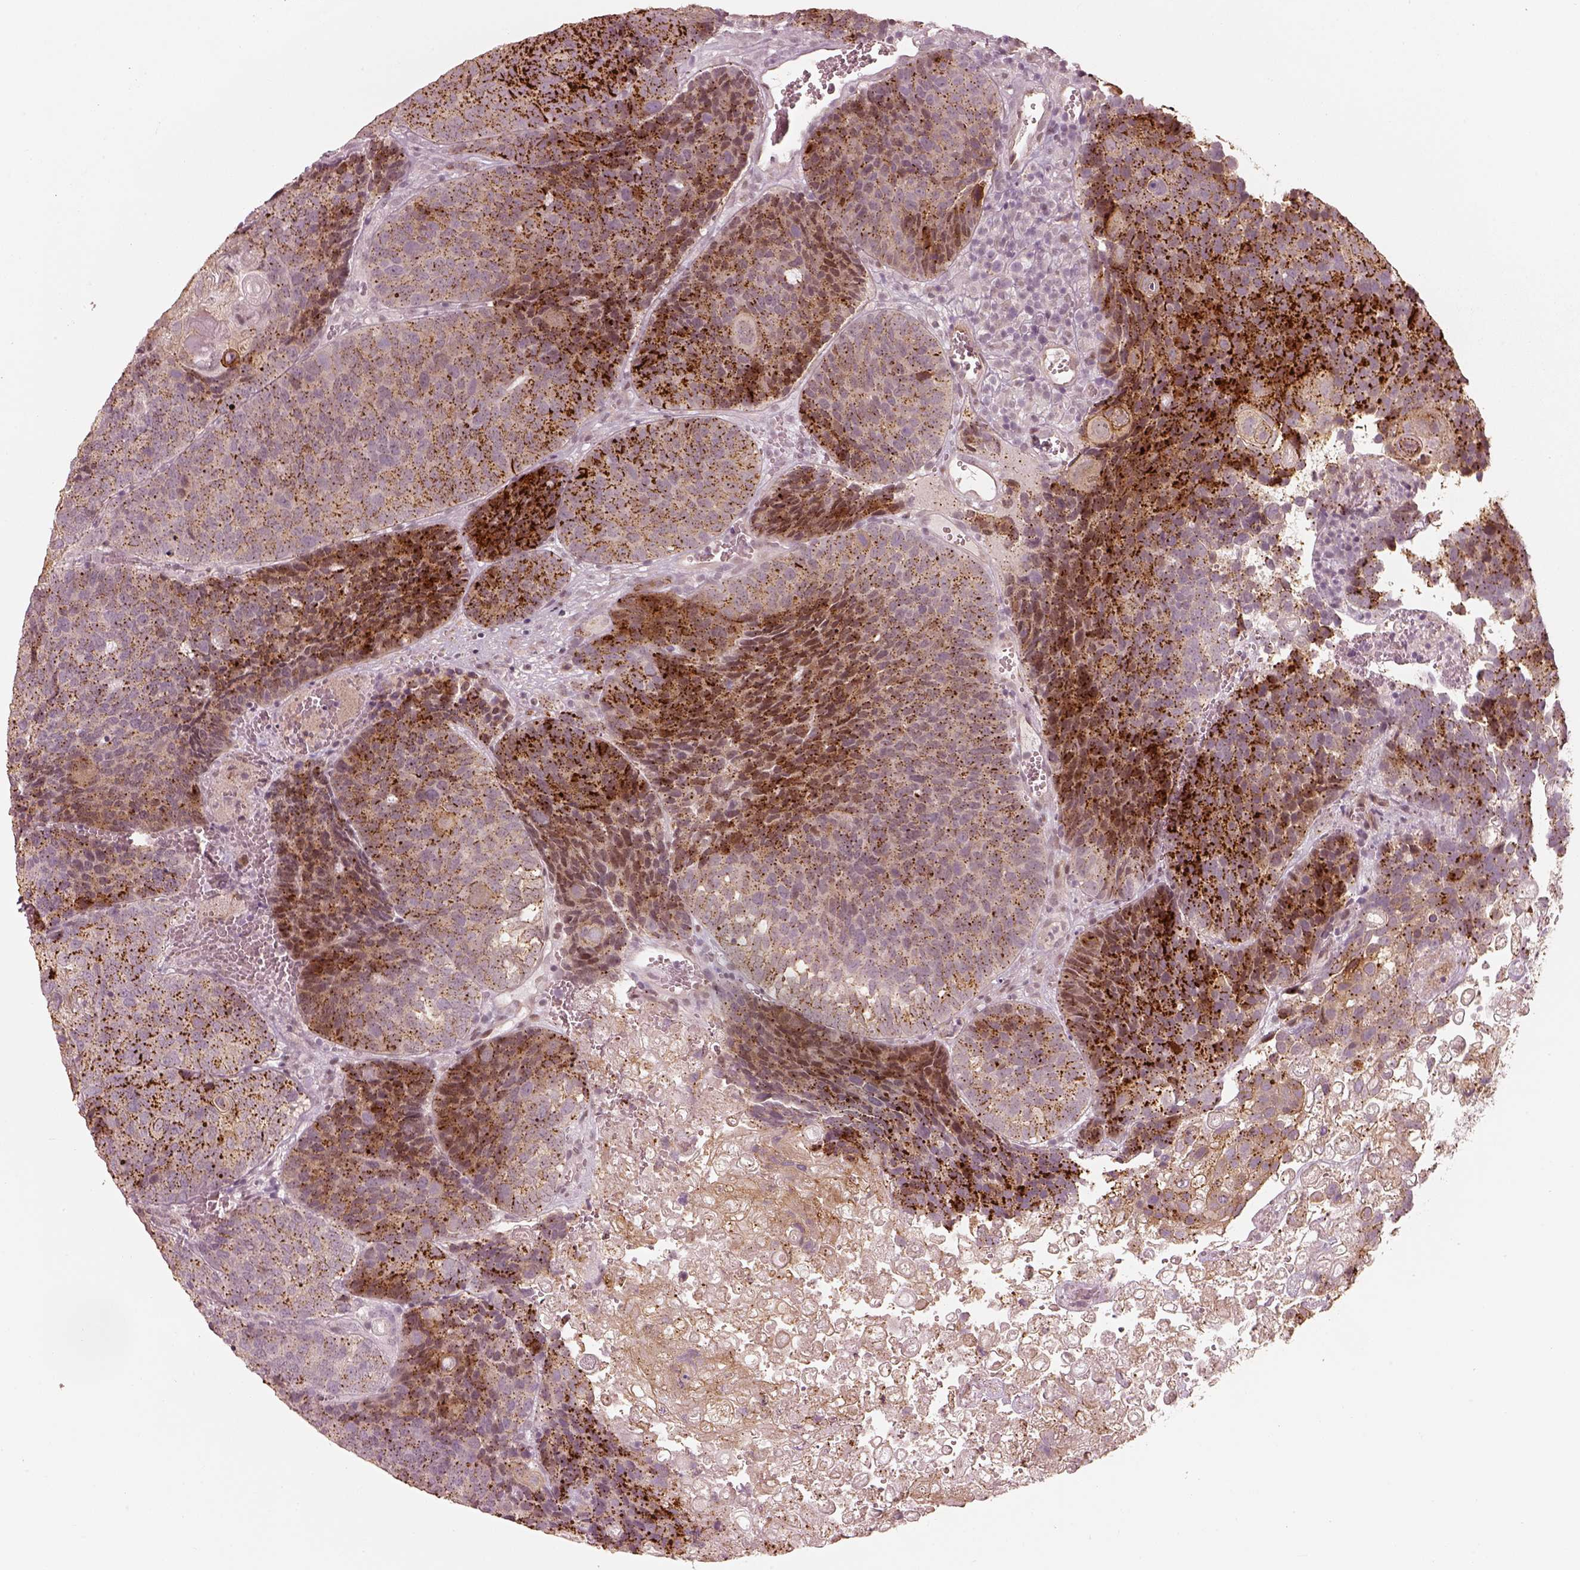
{"staining": {"intensity": "strong", "quantity": "25%-75%", "location": "cytoplasmic/membranous"}, "tissue": "urothelial cancer", "cell_type": "Tumor cells", "image_type": "cancer", "snomed": [{"axis": "morphology", "description": "Urothelial carcinoma, Low grade"}, {"axis": "topography", "description": "Urinary bladder"}], "caption": "Urothelial carcinoma (low-grade) was stained to show a protein in brown. There is high levels of strong cytoplasmic/membranous staining in approximately 25%-75% of tumor cells.", "gene": "SLC7A4", "patient": {"sex": "female", "age": 62}}